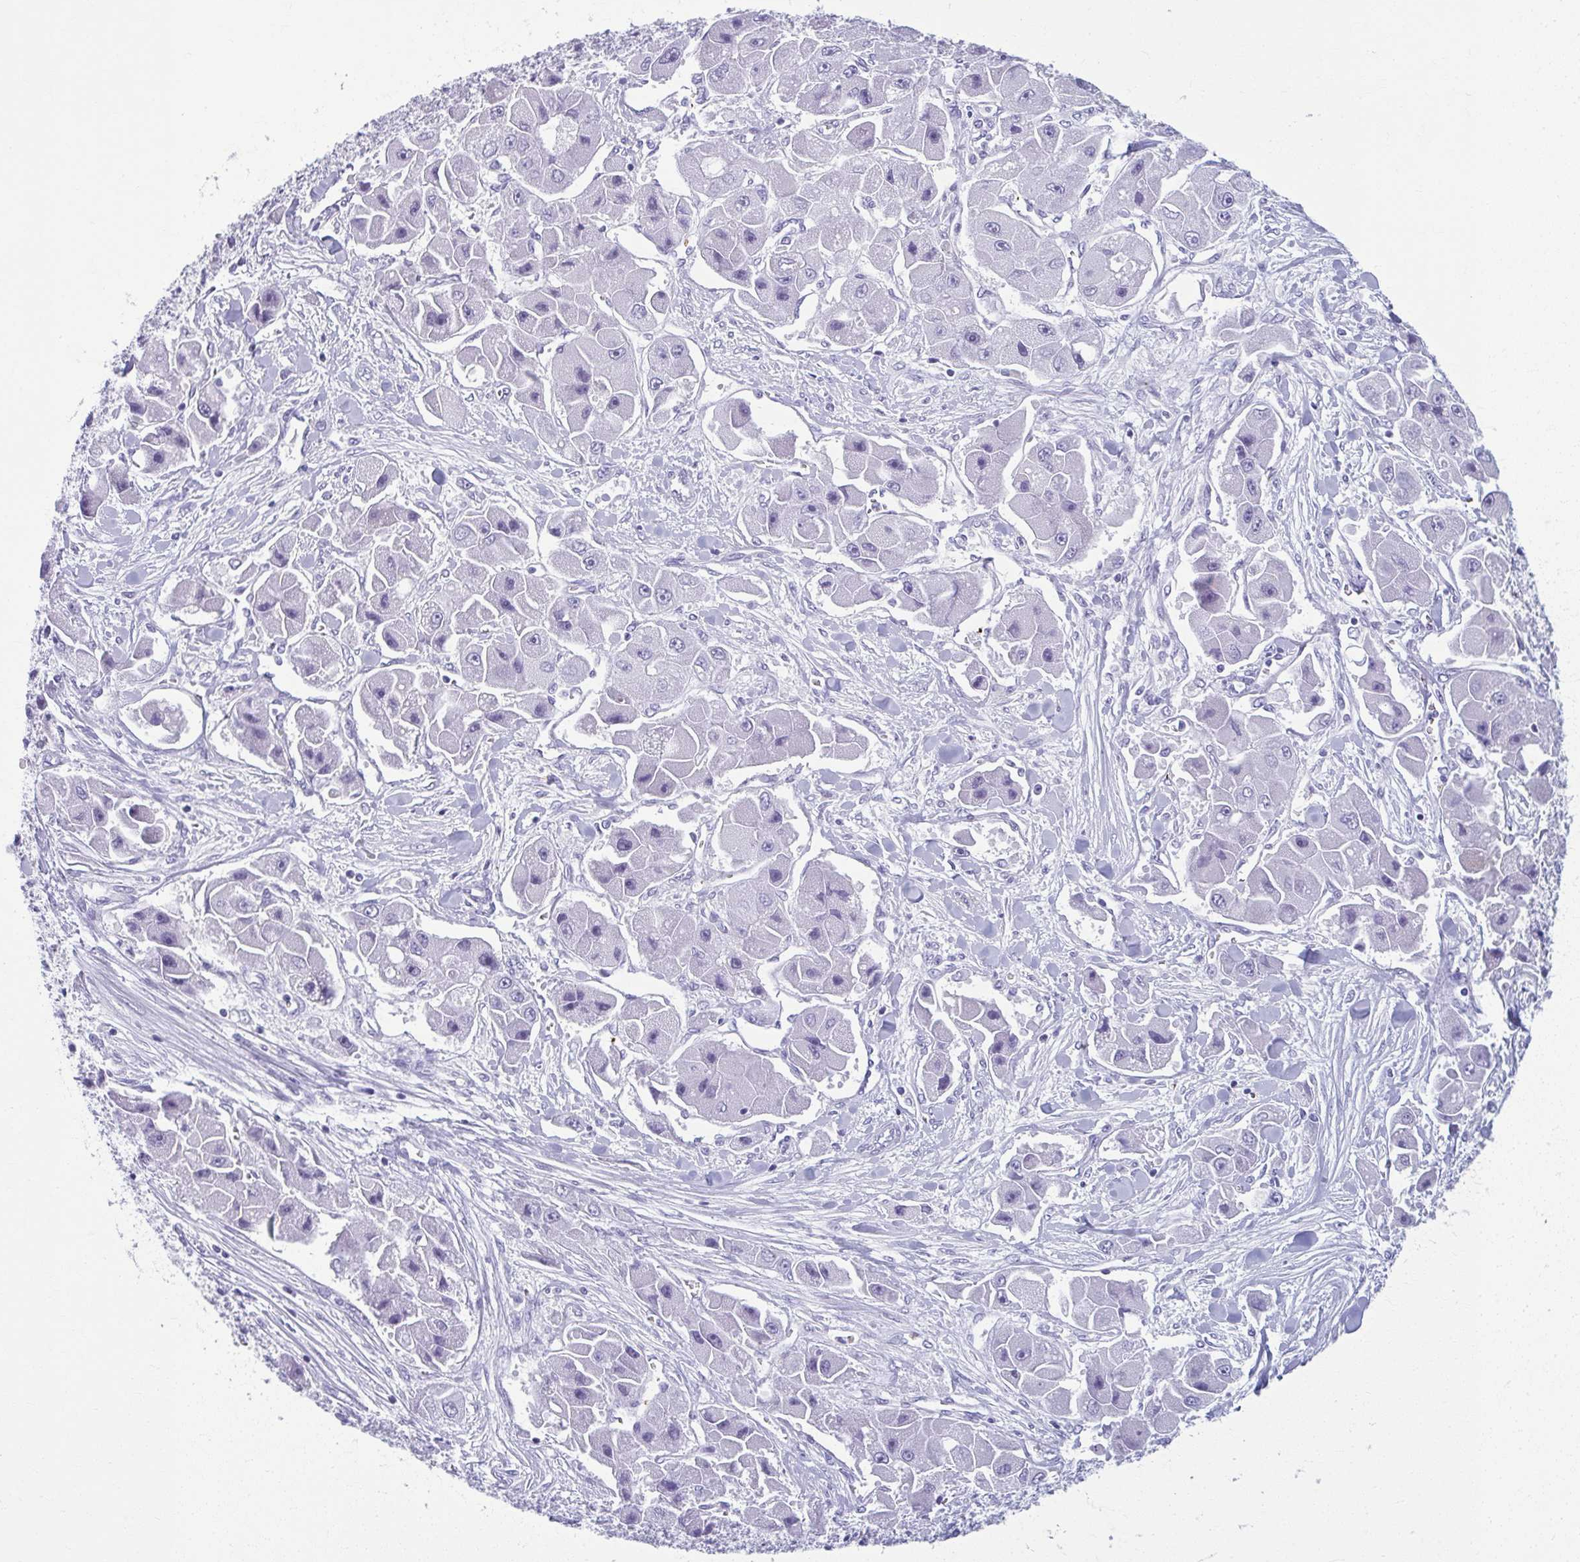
{"staining": {"intensity": "negative", "quantity": "none", "location": "none"}, "tissue": "liver cancer", "cell_type": "Tumor cells", "image_type": "cancer", "snomed": [{"axis": "morphology", "description": "Carcinoma, Hepatocellular, NOS"}, {"axis": "topography", "description": "Liver"}], "caption": "Immunohistochemistry (IHC) micrograph of human liver cancer (hepatocellular carcinoma) stained for a protein (brown), which reveals no positivity in tumor cells. Brightfield microscopy of immunohistochemistry (IHC) stained with DAB (3,3'-diaminobenzidine) (brown) and hematoxylin (blue), captured at high magnification.", "gene": "TCEAL3", "patient": {"sex": "male", "age": 24}}